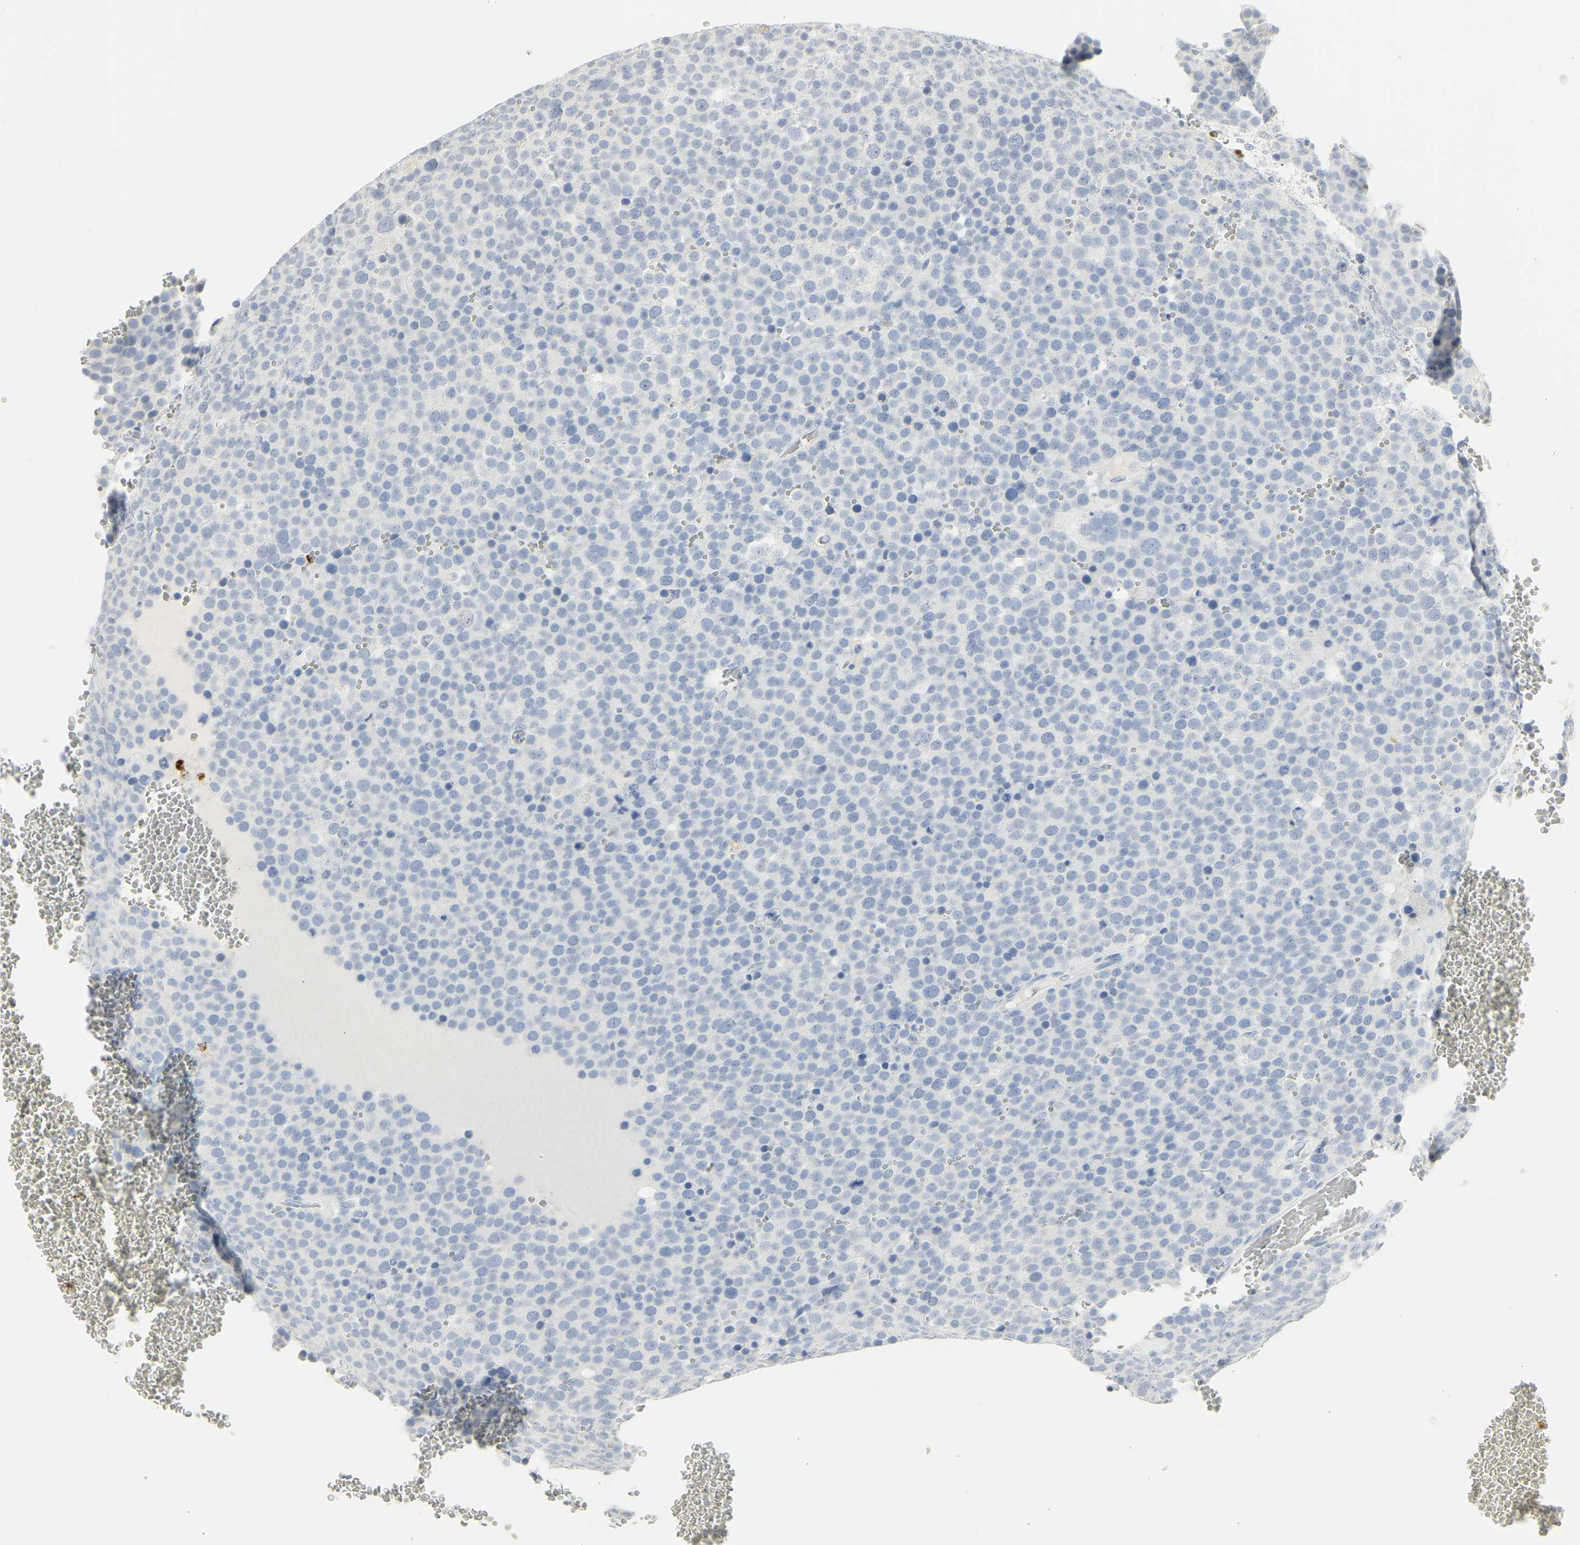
{"staining": {"intensity": "negative", "quantity": "none", "location": "none"}, "tissue": "testis cancer", "cell_type": "Tumor cells", "image_type": "cancer", "snomed": [{"axis": "morphology", "description": "Seminoma, NOS"}, {"axis": "topography", "description": "Testis"}], "caption": "Photomicrograph shows no protein positivity in tumor cells of seminoma (testis) tissue.", "gene": "MPO", "patient": {"sex": "male", "age": 71}}